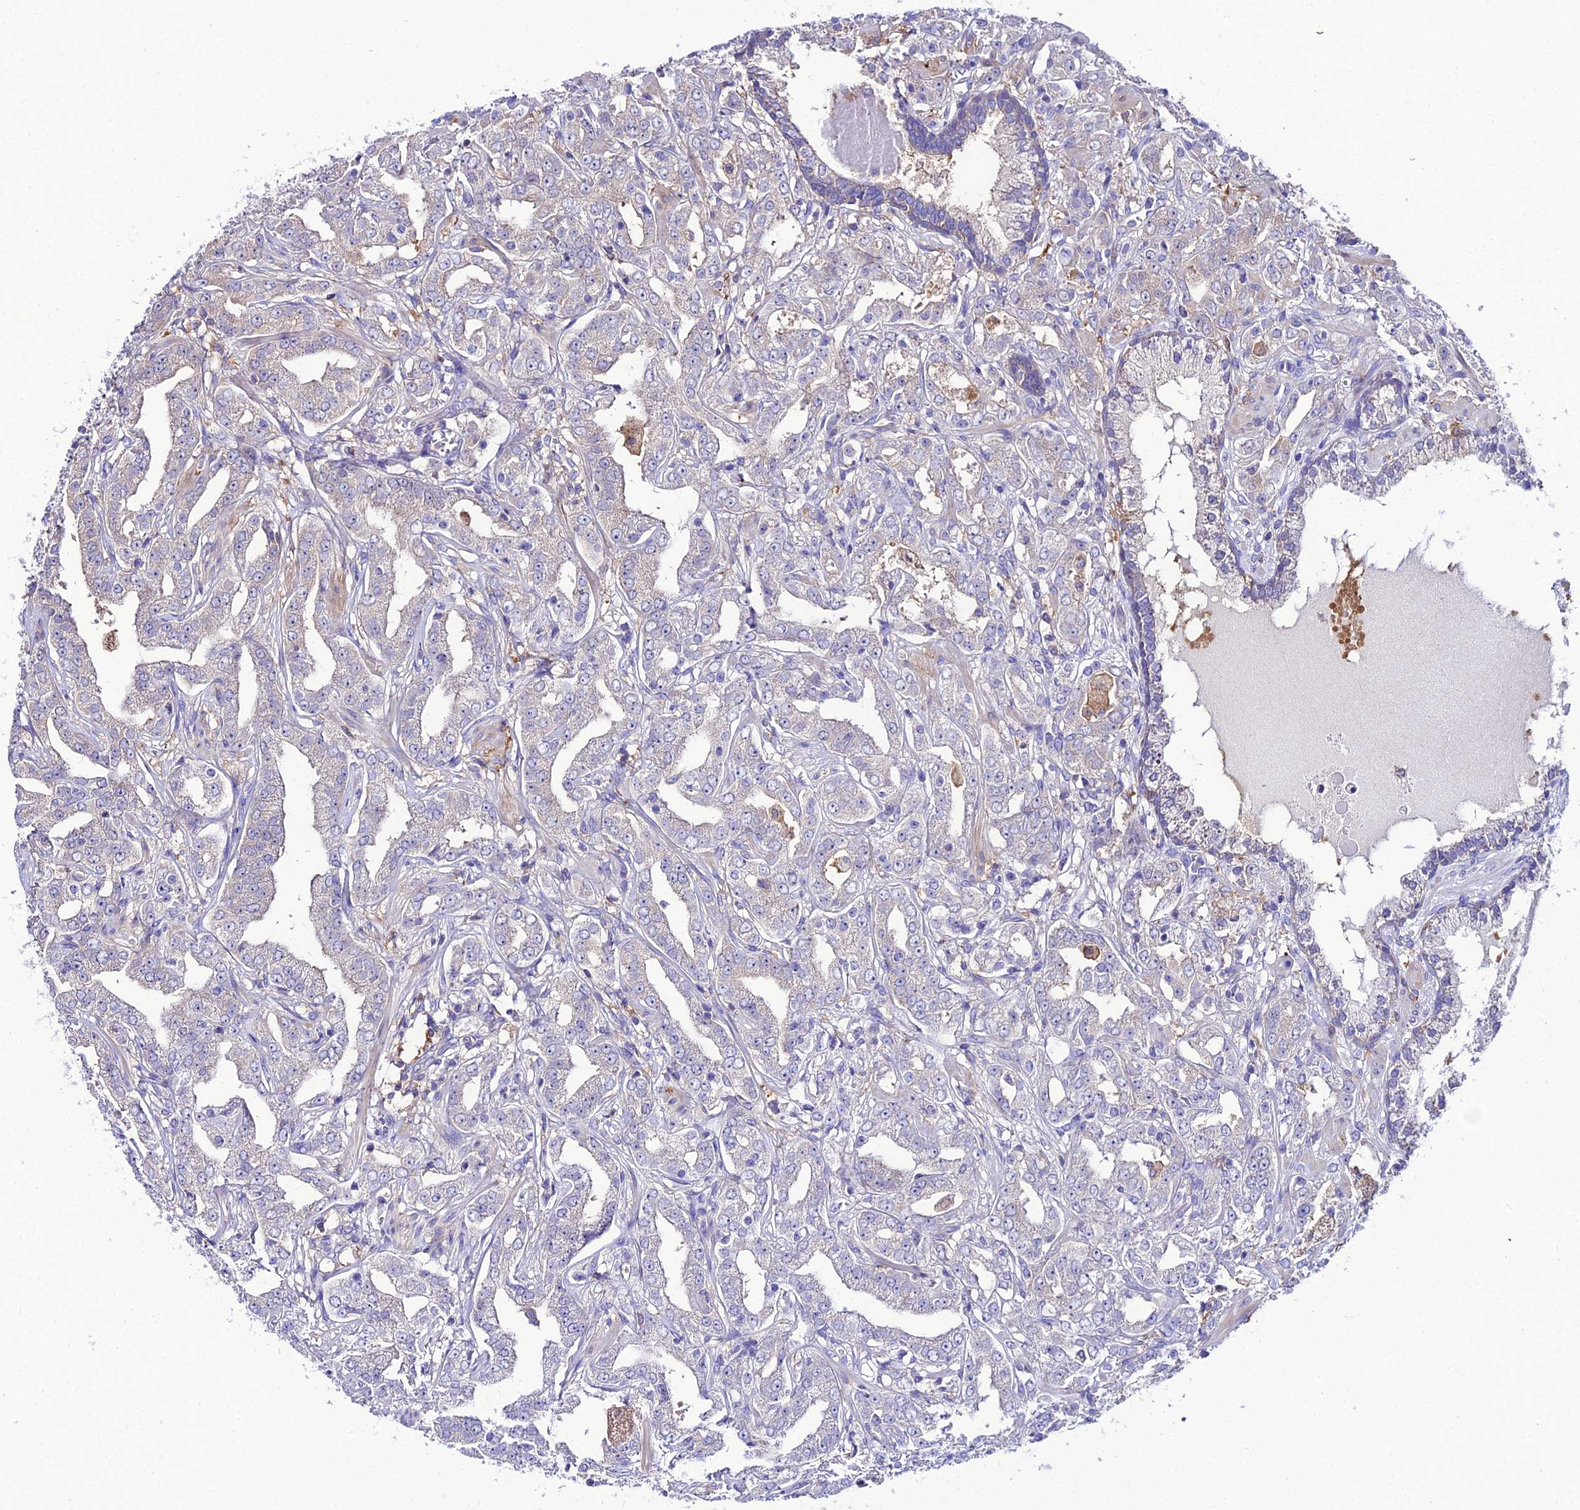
{"staining": {"intensity": "negative", "quantity": "none", "location": "none"}, "tissue": "prostate cancer", "cell_type": "Tumor cells", "image_type": "cancer", "snomed": [{"axis": "morphology", "description": "Adenocarcinoma, High grade"}, {"axis": "topography", "description": "Prostate"}], "caption": "This micrograph is of prostate cancer stained with immunohistochemistry (IHC) to label a protein in brown with the nuclei are counter-stained blue. There is no staining in tumor cells. The staining is performed using DAB brown chromogen with nuclei counter-stained in using hematoxylin.", "gene": "C2orf69", "patient": {"sex": "male", "age": 63}}